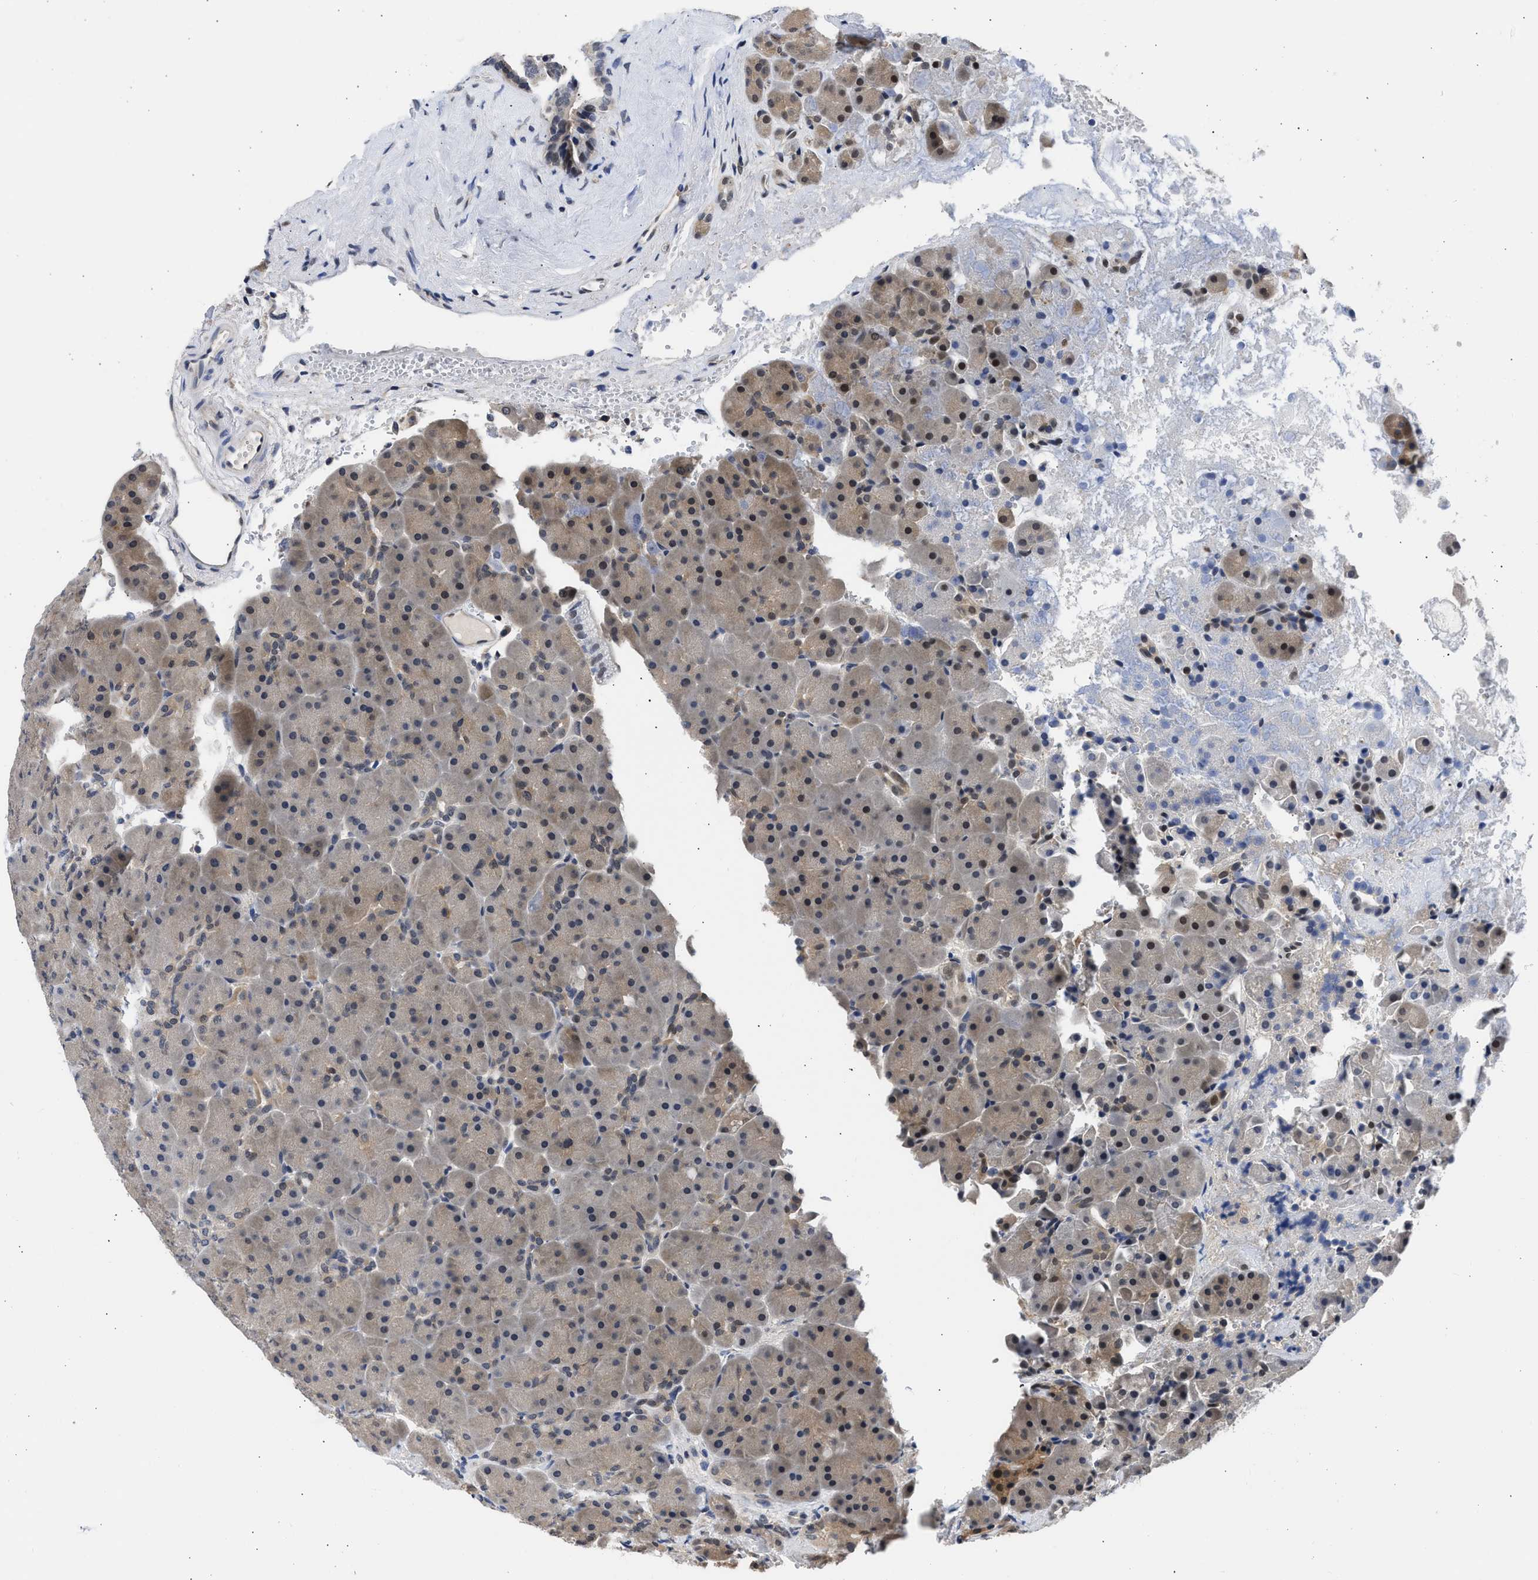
{"staining": {"intensity": "moderate", "quantity": "25%-75%", "location": "cytoplasmic/membranous,nuclear"}, "tissue": "pancreas", "cell_type": "Exocrine glandular cells", "image_type": "normal", "snomed": [{"axis": "morphology", "description": "Normal tissue, NOS"}, {"axis": "topography", "description": "Pancreas"}], "caption": "Immunohistochemical staining of unremarkable human pancreas exhibits medium levels of moderate cytoplasmic/membranous,nuclear staining in about 25%-75% of exocrine glandular cells.", "gene": "XPO5", "patient": {"sex": "male", "age": 66}}